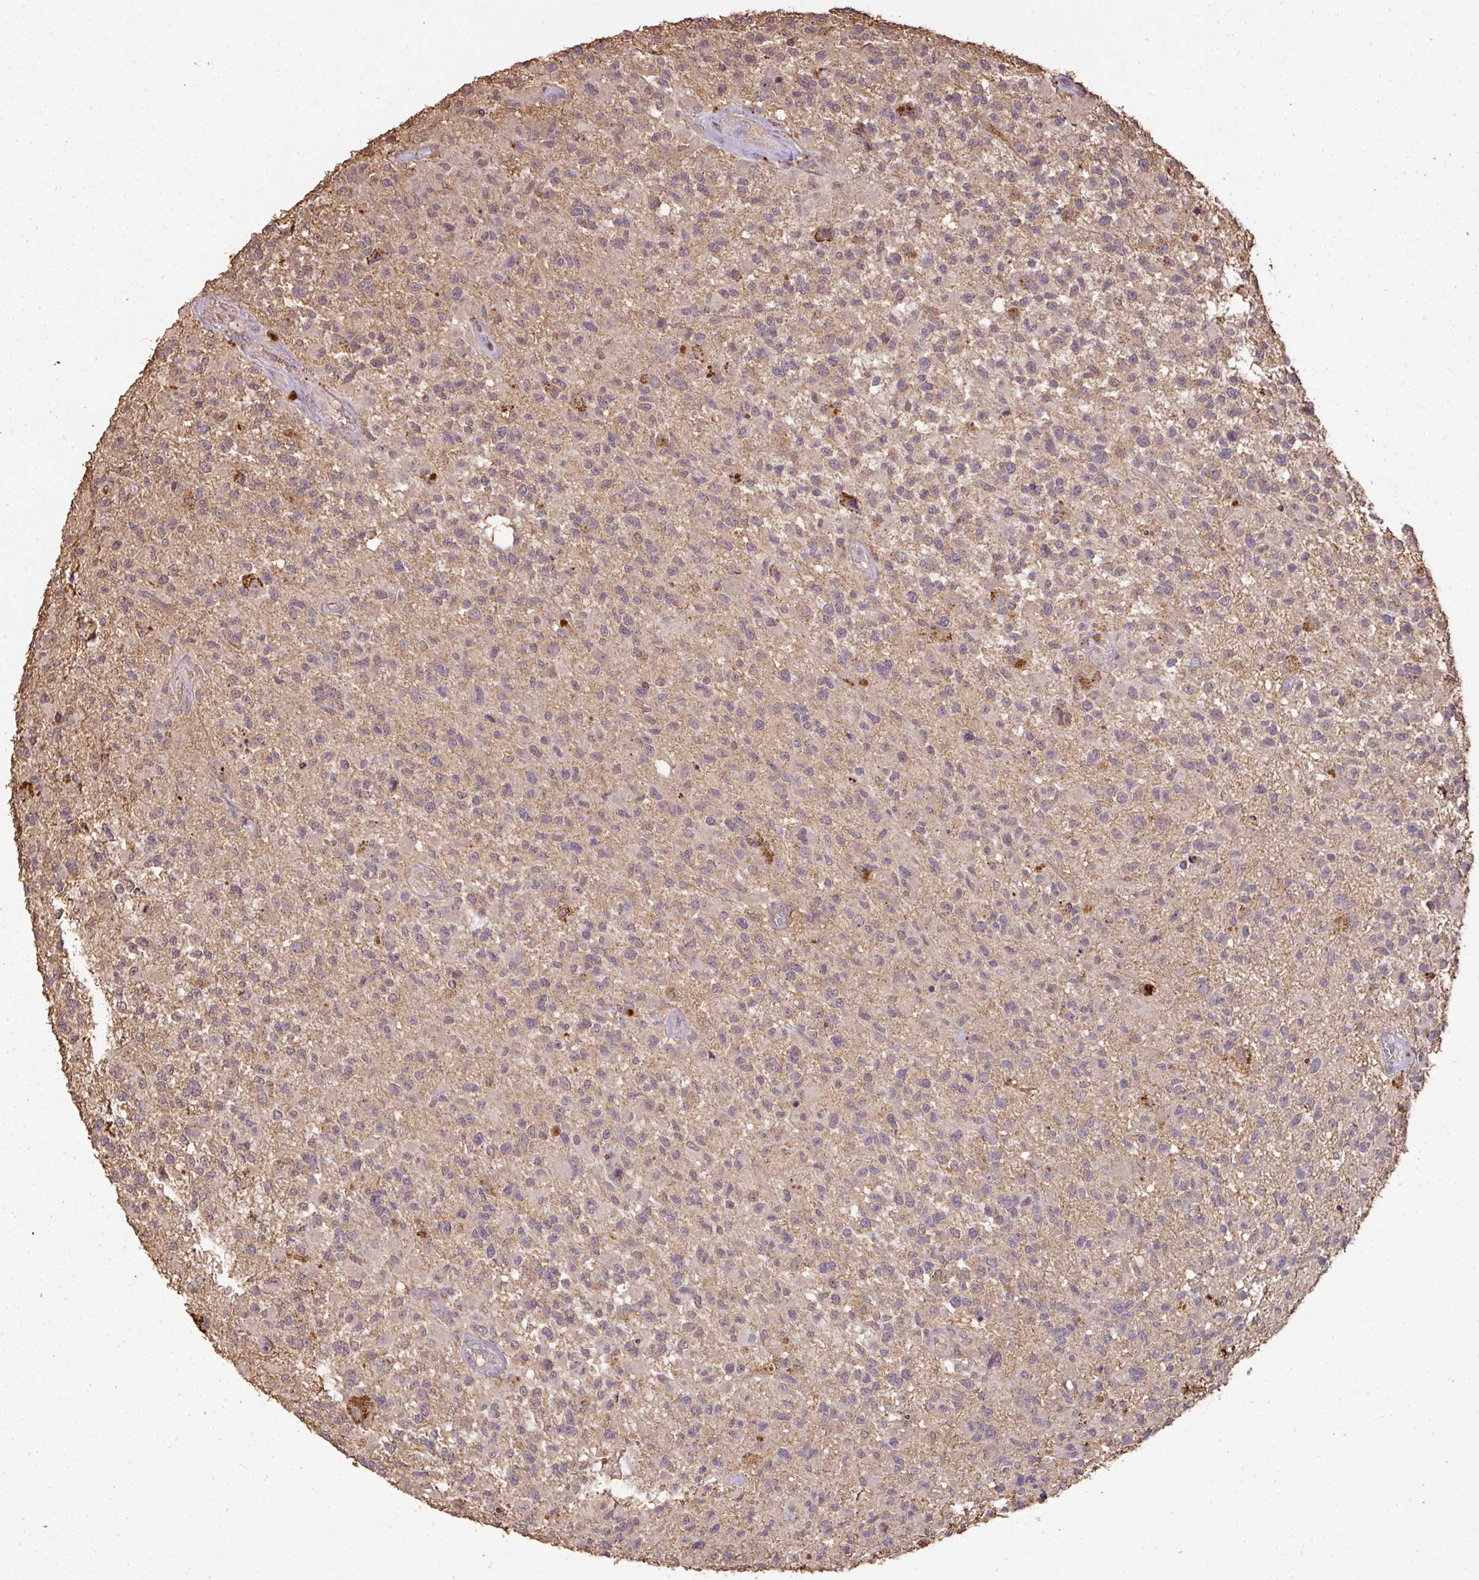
{"staining": {"intensity": "negative", "quantity": "none", "location": "none"}, "tissue": "glioma", "cell_type": "Tumor cells", "image_type": "cancer", "snomed": [{"axis": "morphology", "description": "Glioma, malignant, High grade"}, {"axis": "morphology", "description": "Glioblastoma, NOS"}, {"axis": "topography", "description": "Brain"}], "caption": "High power microscopy photomicrograph of an IHC photomicrograph of malignant glioma (high-grade), revealing no significant staining in tumor cells.", "gene": "ATAT1", "patient": {"sex": "male", "age": 60}}